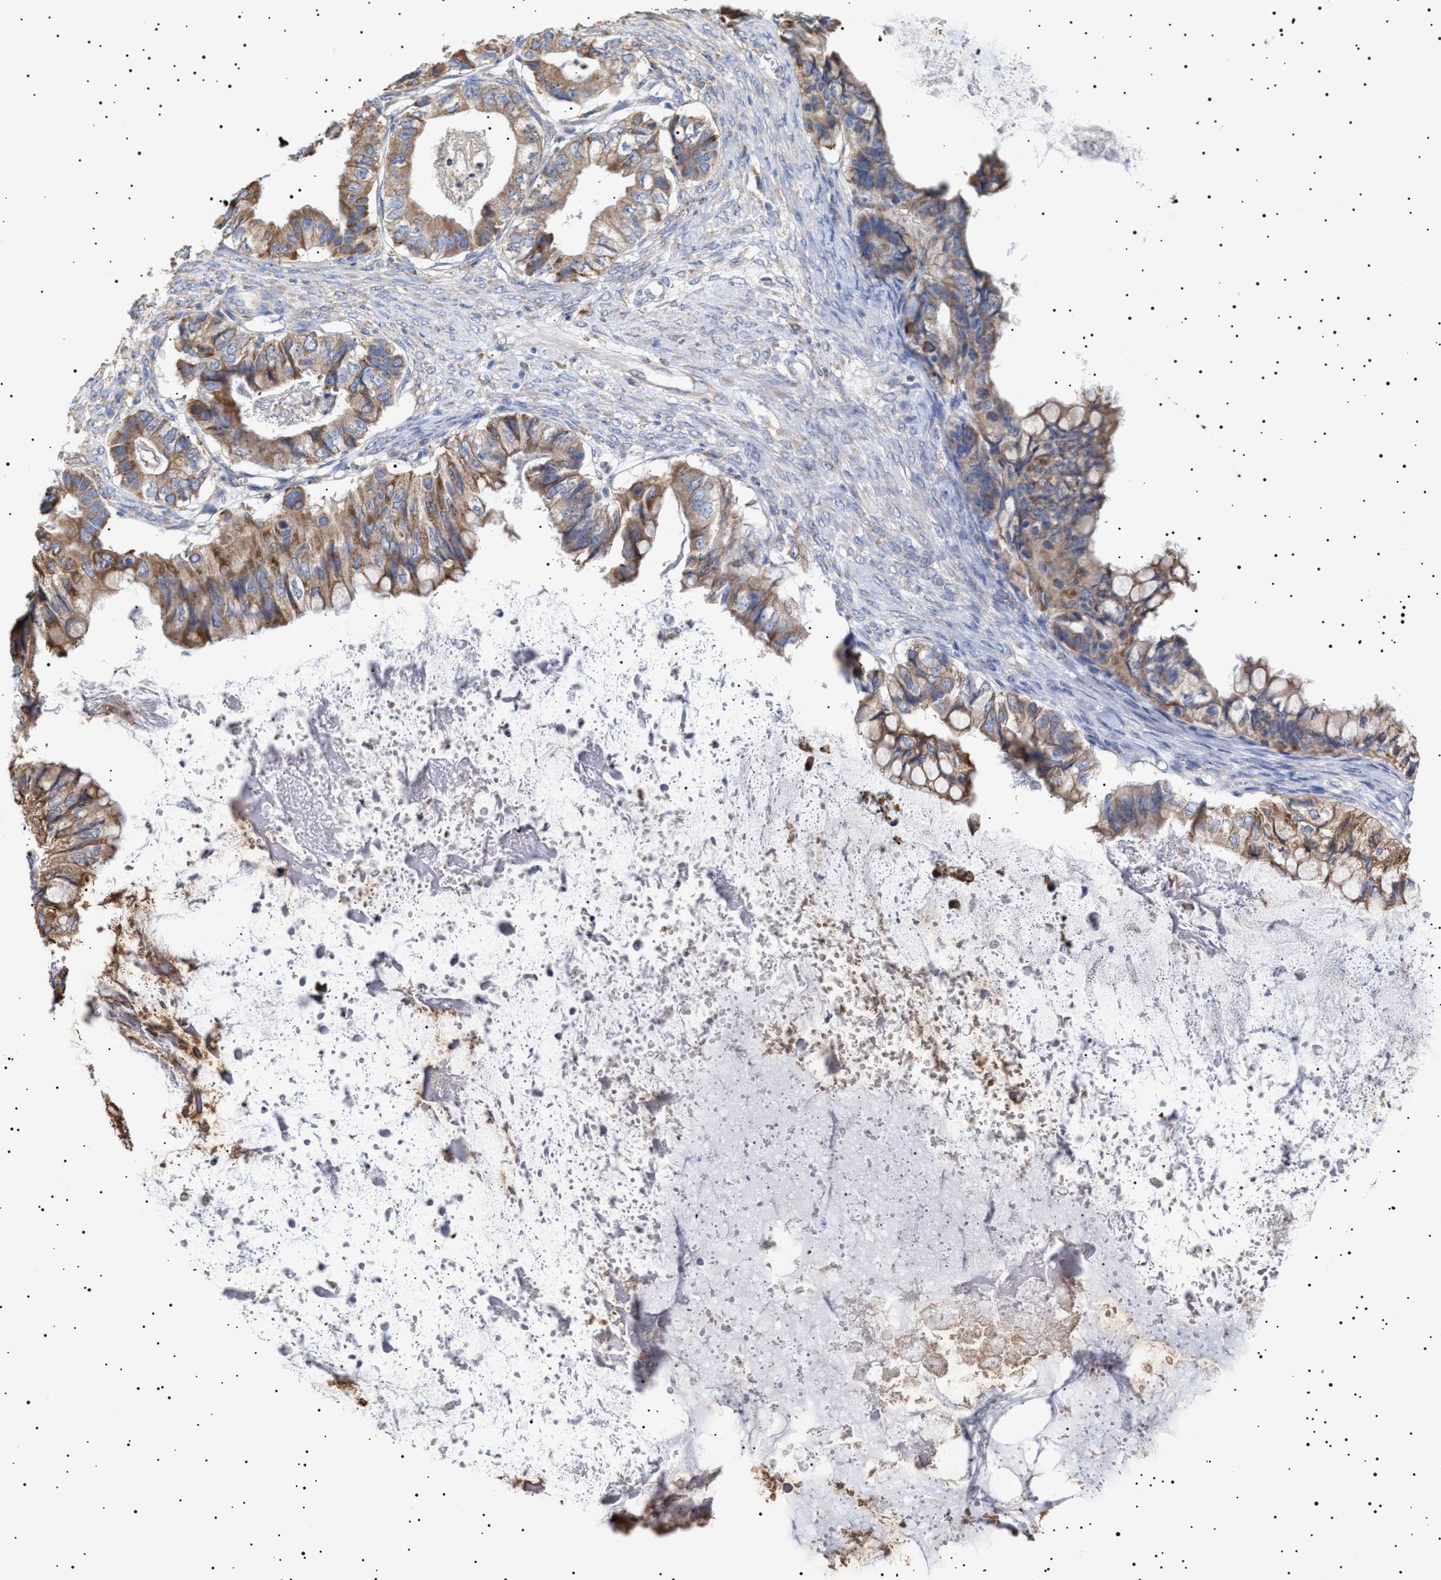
{"staining": {"intensity": "moderate", "quantity": ">75%", "location": "cytoplasmic/membranous"}, "tissue": "ovarian cancer", "cell_type": "Tumor cells", "image_type": "cancer", "snomed": [{"axis": "morphology", "description": "Cystadenocarcinoma, mucinous, NOS"}, {"axis": "topography", "description": "Ovary"}], "caption": "Human ovarian cancer (mucinous cystadenocarcinoma) stained with a protein marker demonstrates moderate staining in tumor cells.", "gene": "ERCC6L2", "patient": {"sex": "female", "age": 80}}